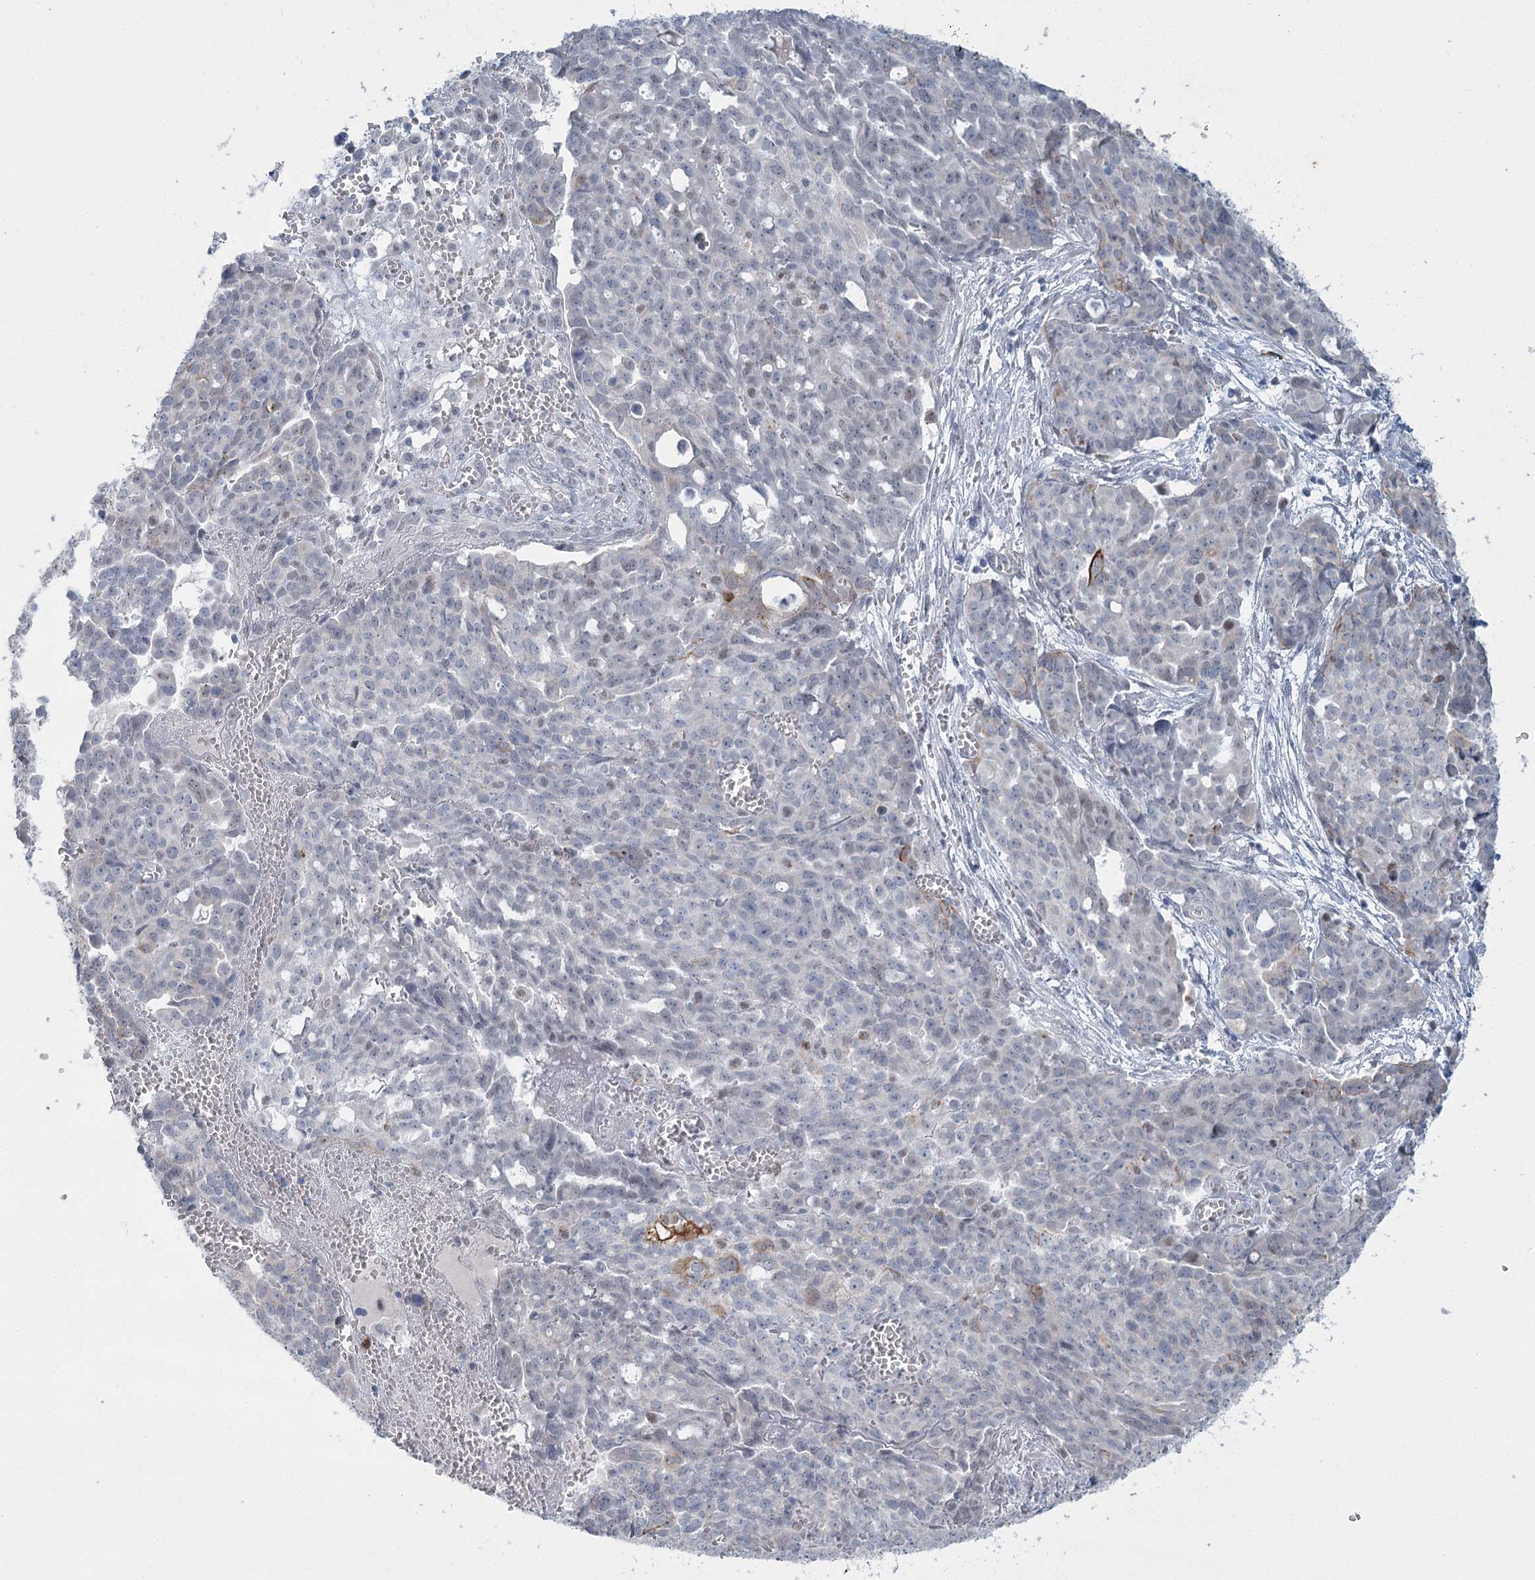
{"staining": {"intensity": "weak", "quantity": "<25%", "location": "cytoplasmic/membranous"}, "tissue": "ovarian cancer", "cell_type": "Tumor cells", "image_type": "cancer", "snomed": [{"axis": "morphology", "description": "Cystadenocarcinoma, serous, NOS"}, {"axis": "topography", "description": "Soft tissue"}, {"axis": "topography", "description": "Ovary"}], "caption": "The immunohistochemistry image has no significant staining in tumor cells of ovarian serous cystadenocarcinoma tissue.", "gene": "ABITRAM", "patient": {"sex": "female", "age": 57}}